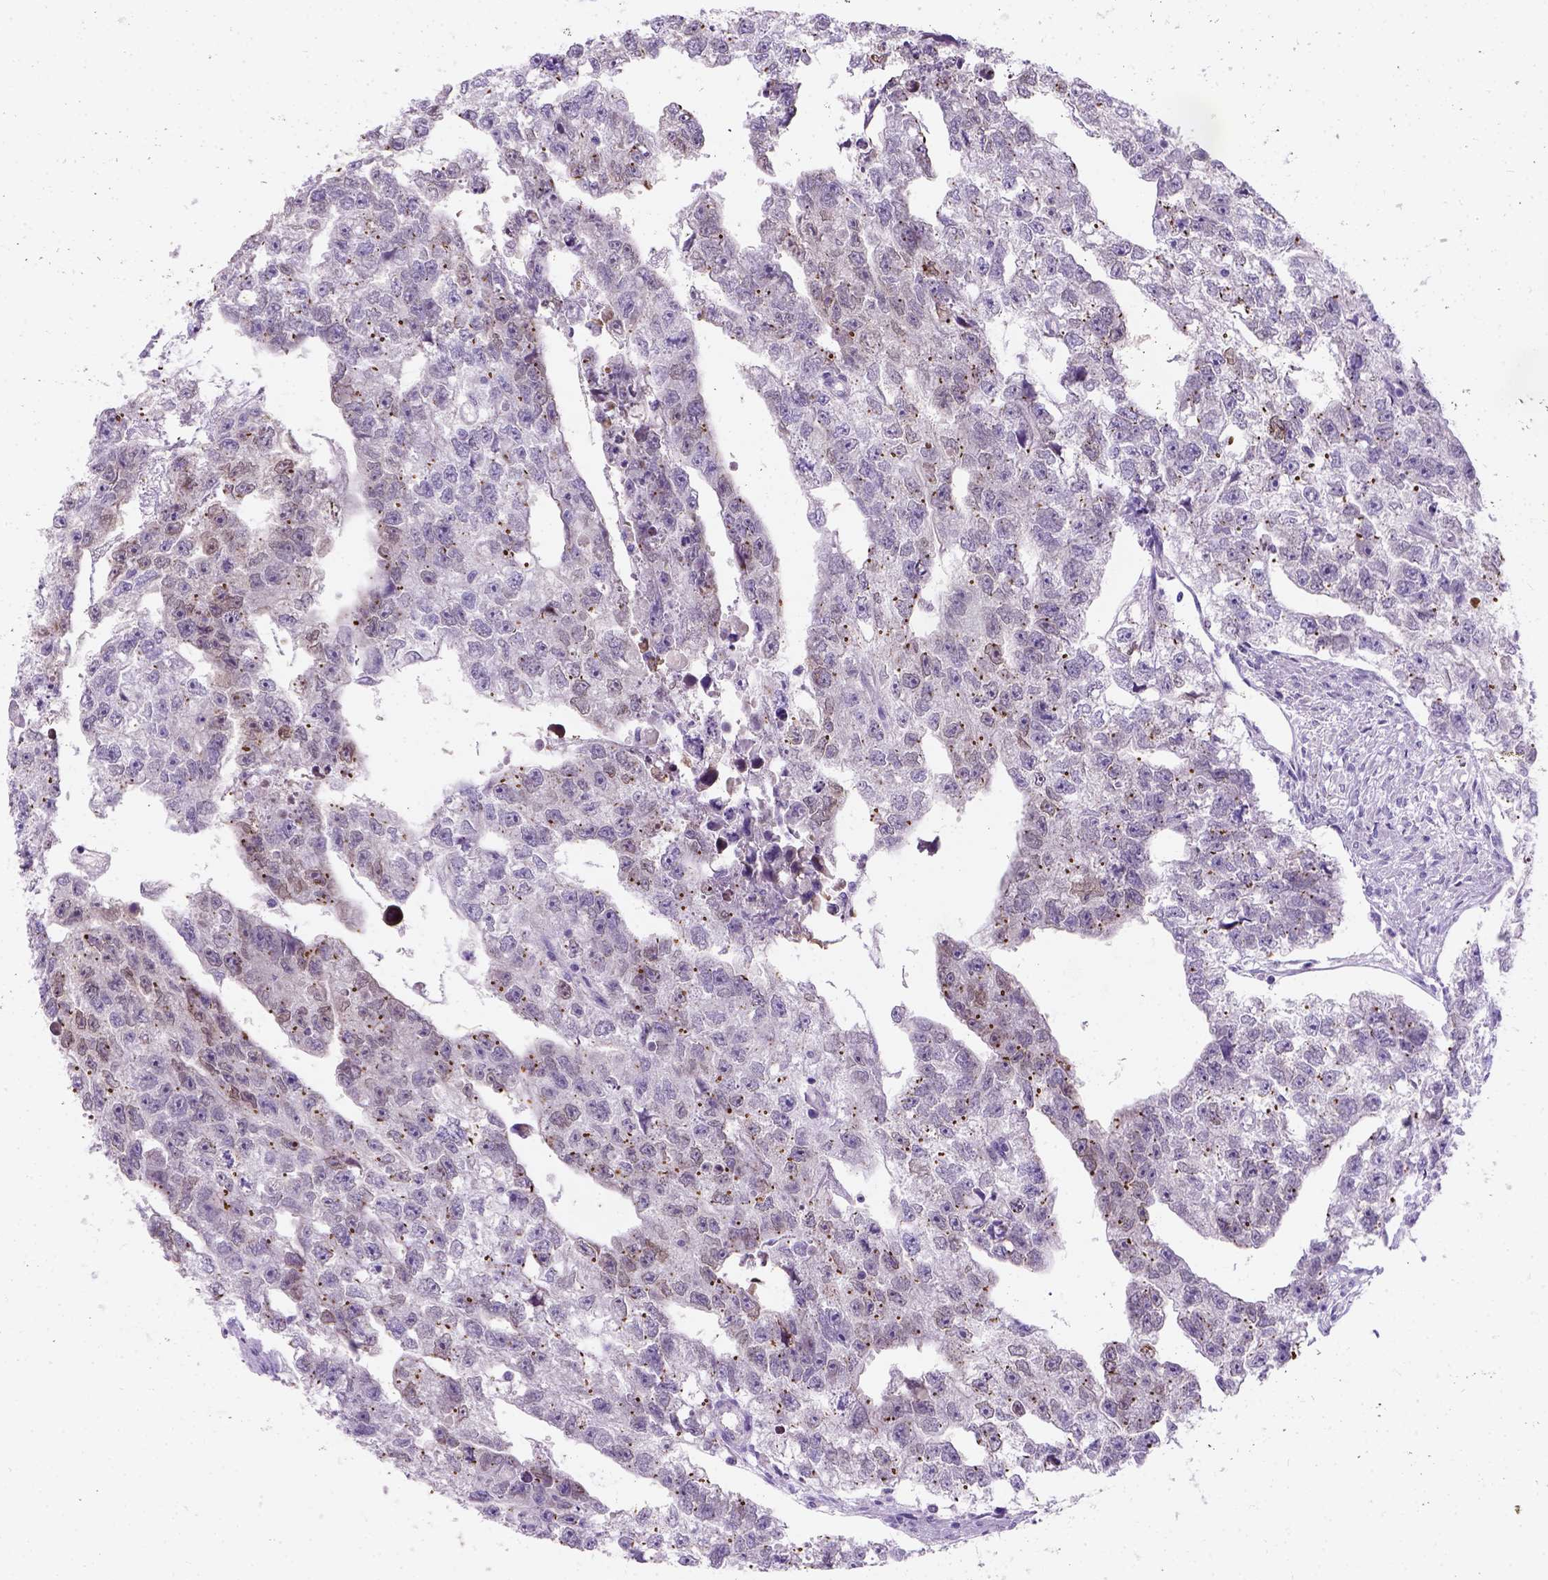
{"staining": {"intensity": "strong", "quantity": "<25%", "location": "cytoplasmic/membranous"}, "tissue": "testis cancer", "cell_type": "Tumor cells", "image_type": "cancer", "snomed": [{"axis": "morphology", "description": "Carcinoma, Embryonal, NOS"}, {"axis": "morphology", "description": "Teratoma, malignant, NOS"}, {"axis": "topography", "description": "Testis"}], "caption": "Testis embryonal carcinoma was stained to show a protein in brown. There is medium levels of strong cytoplasmic/membranous positivity in approximately <25% of tumor cells.", "gene": "C20orf144", "patient": {"sex": "male", "age": 44}}